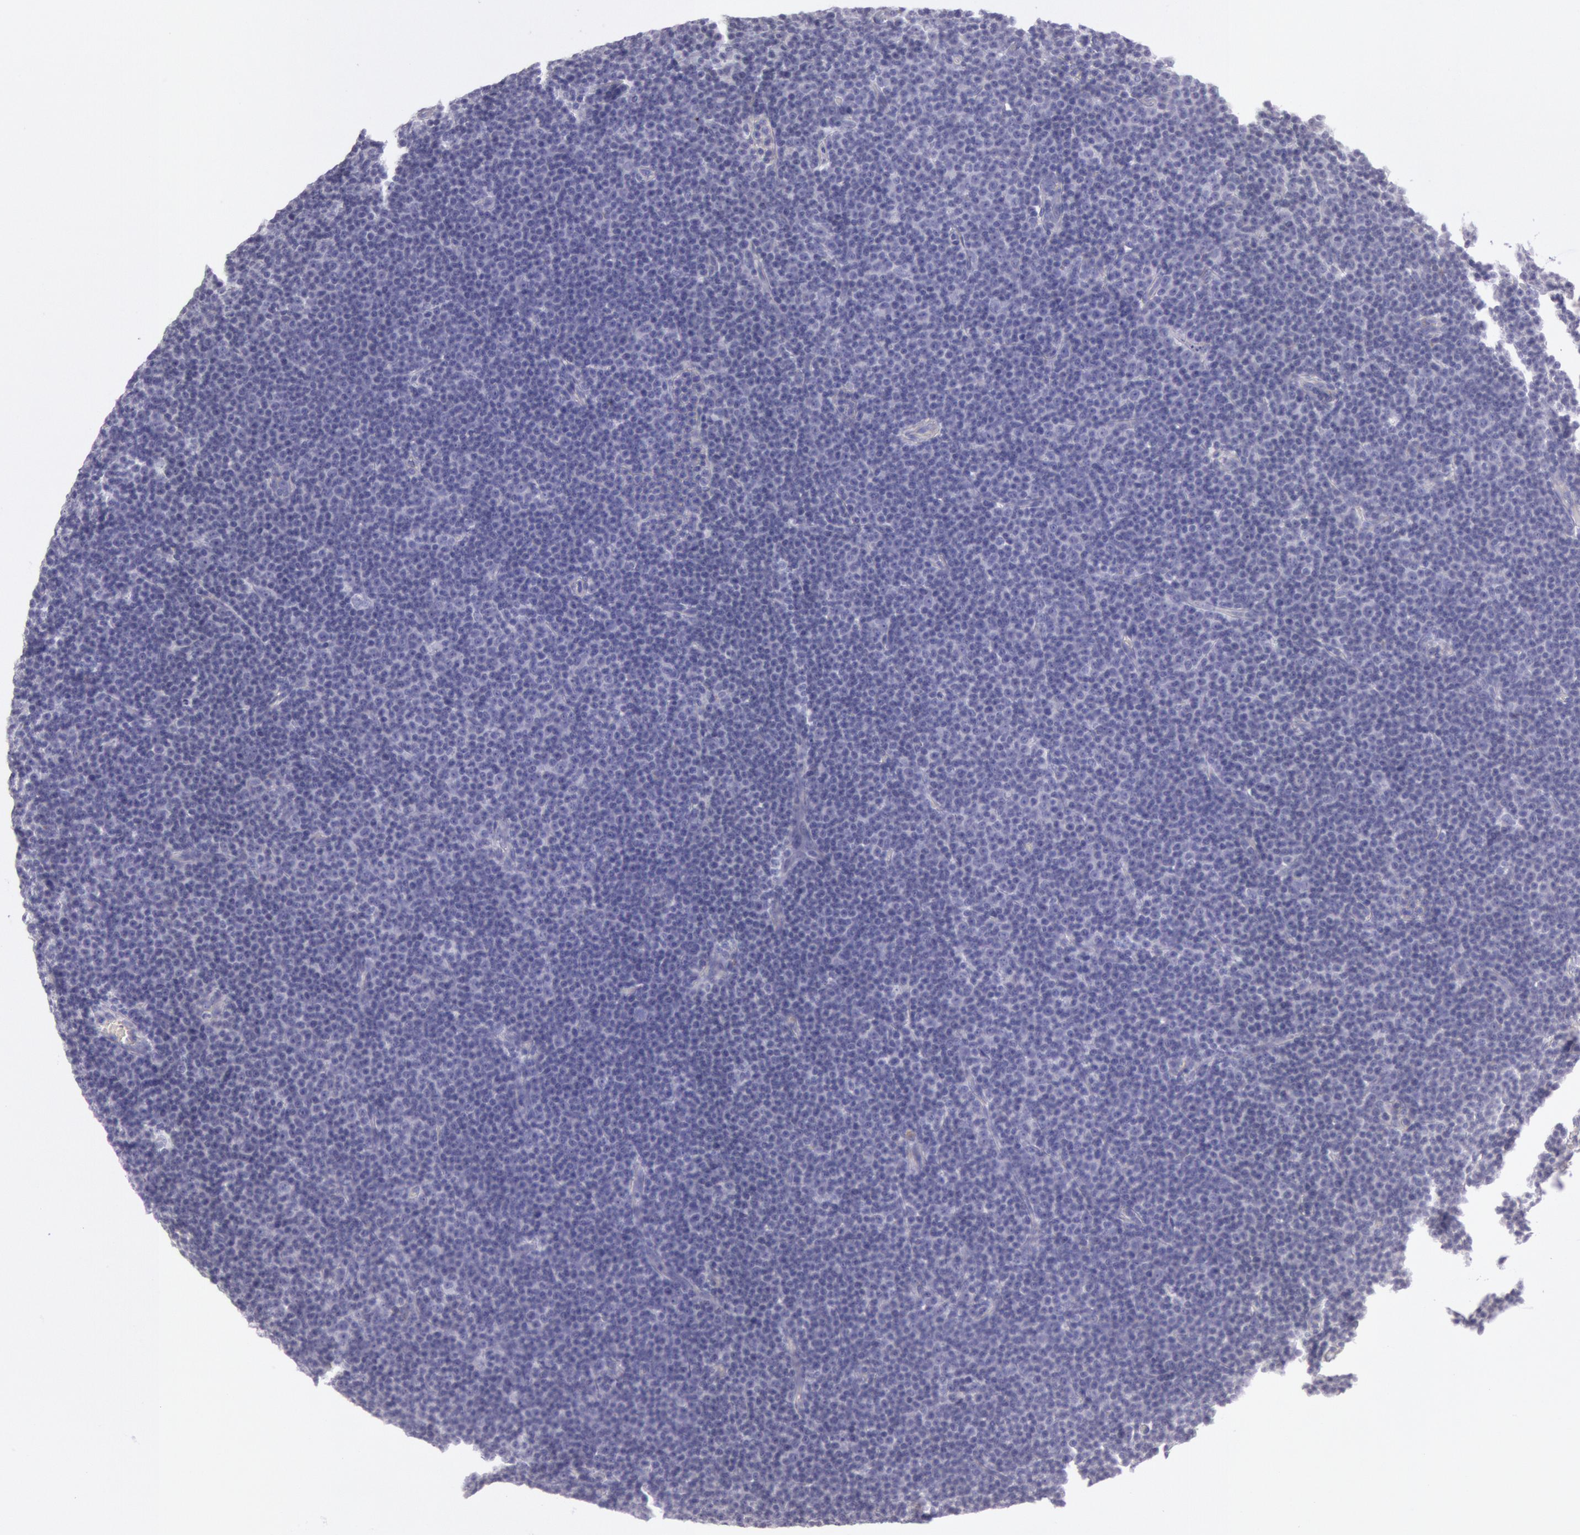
{"staining": {"intensity": "negative", "quantity": "none", "location": "none"}, "tissue": "lymphoma", "cell_type": "Tumor cells", "image_type": "cancer", "snomed": [{"axis": "morphology", "description": "Malignant lymphoma, non-Hodgkin's type, Low grade"}, {"axis": "topography", "description": "Lymph node"}], "caption": "This is a micrograph of immunohistochemistry (IHC) staining of lymphoma, which shows no staining in tumor cells. (DAB (3,3'-diaminobenzidine) immunohistochemistry (IHC) with hematoxylin counter stain).", "gene": "CIDEB", "patient": {"sex": "male", "age": 57}}